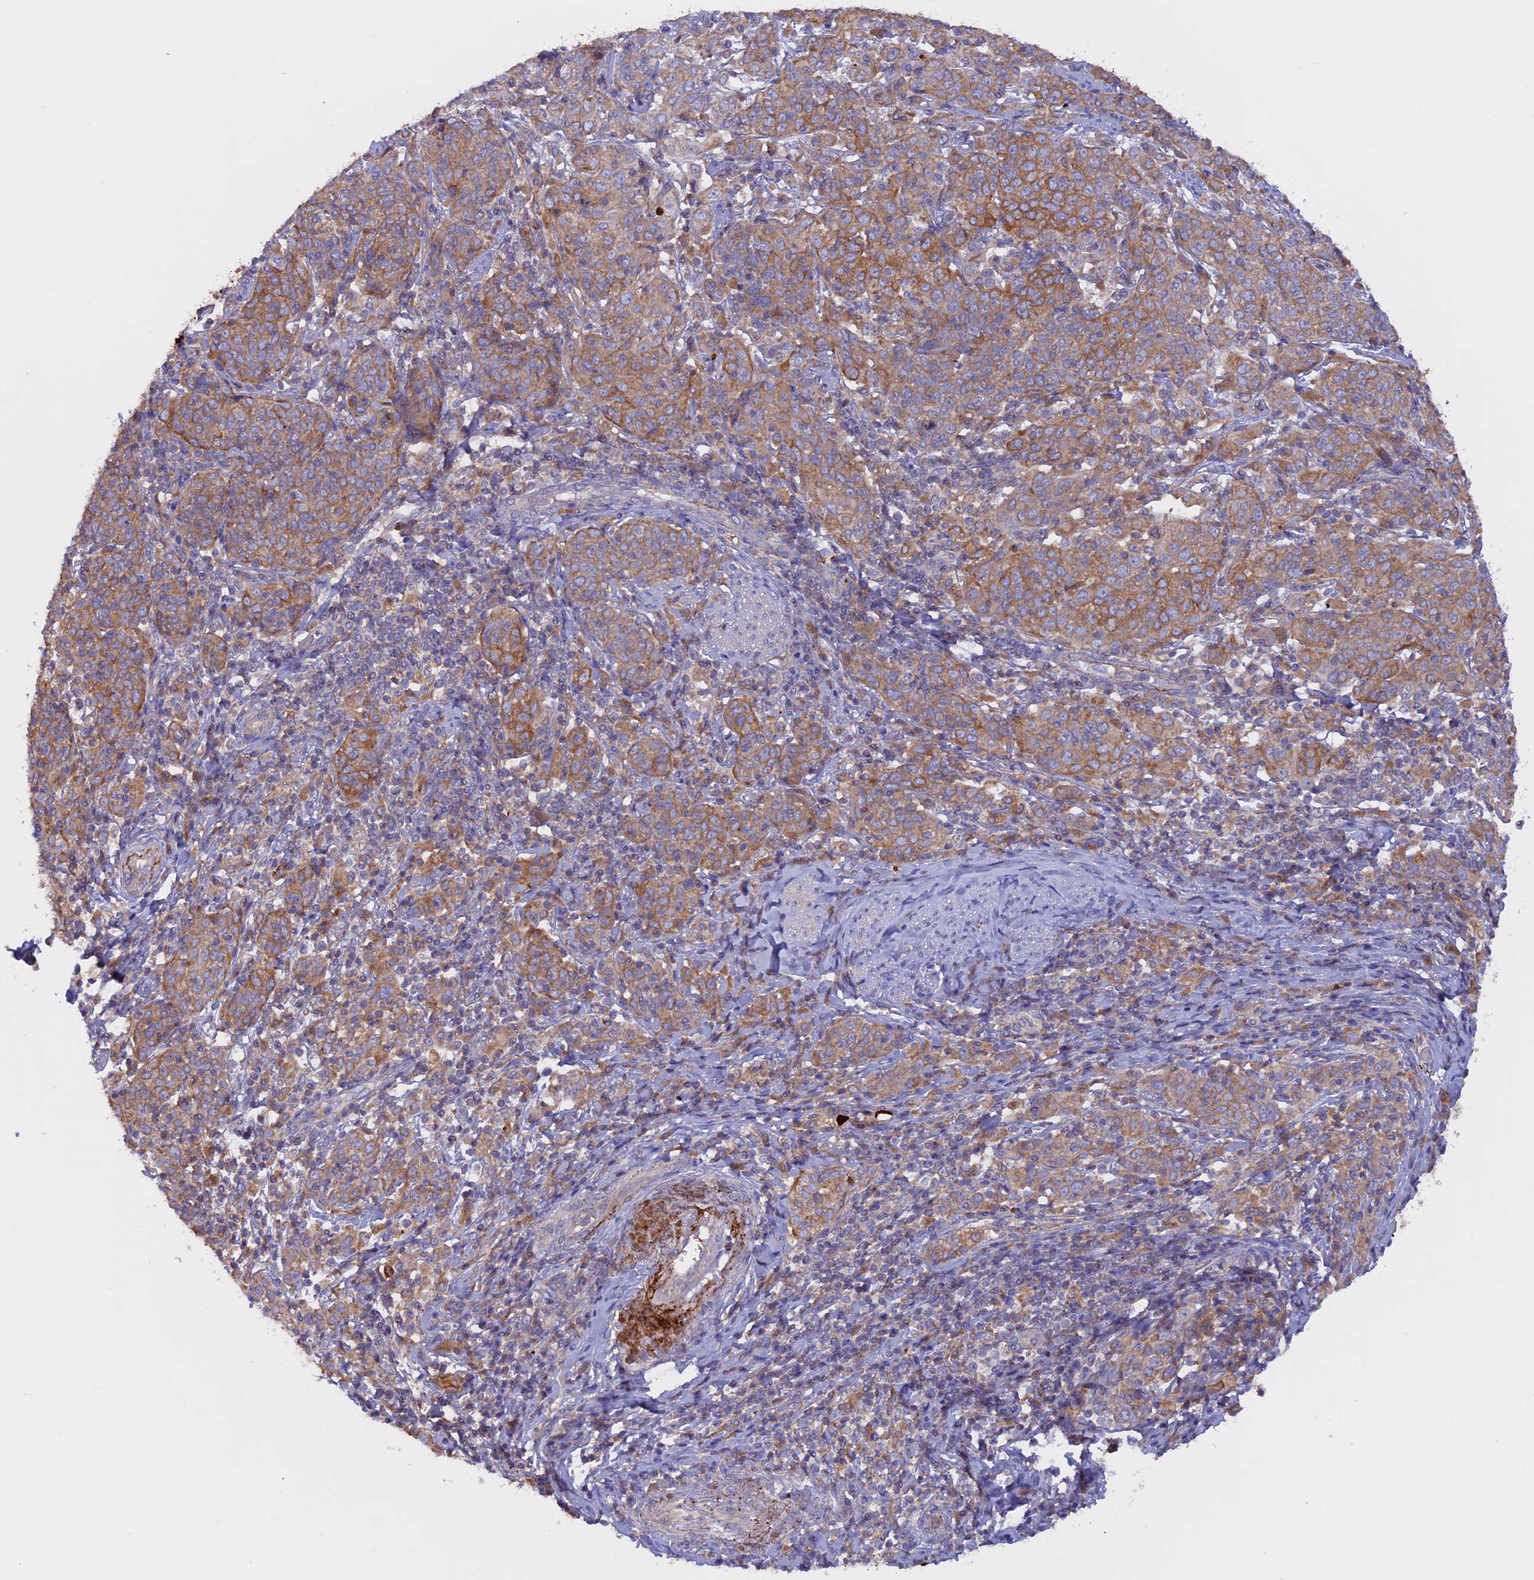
{"staining": {"intensity": "moderate", "quantity": ">75%", "location": "cytoplasmic/membranous"}, "tissue": "cervical cancer", "cell_type": "Tumor cells", "image_type": "cancer", "snomed": [{"axis": "morphology", "description": "Squamous cell carcinoma, NOS"}, {"axis": "topography", "description": "Cervix"}], "caption": "Cervical cancer (squamous cell carcinoma) stained with a brown dye shows moderate cytoplasmic/membranous positive expression in approximately >75% of tumor cells.", "gene": "PTPN9", "patient": {"sex": "female", "age": 67}}